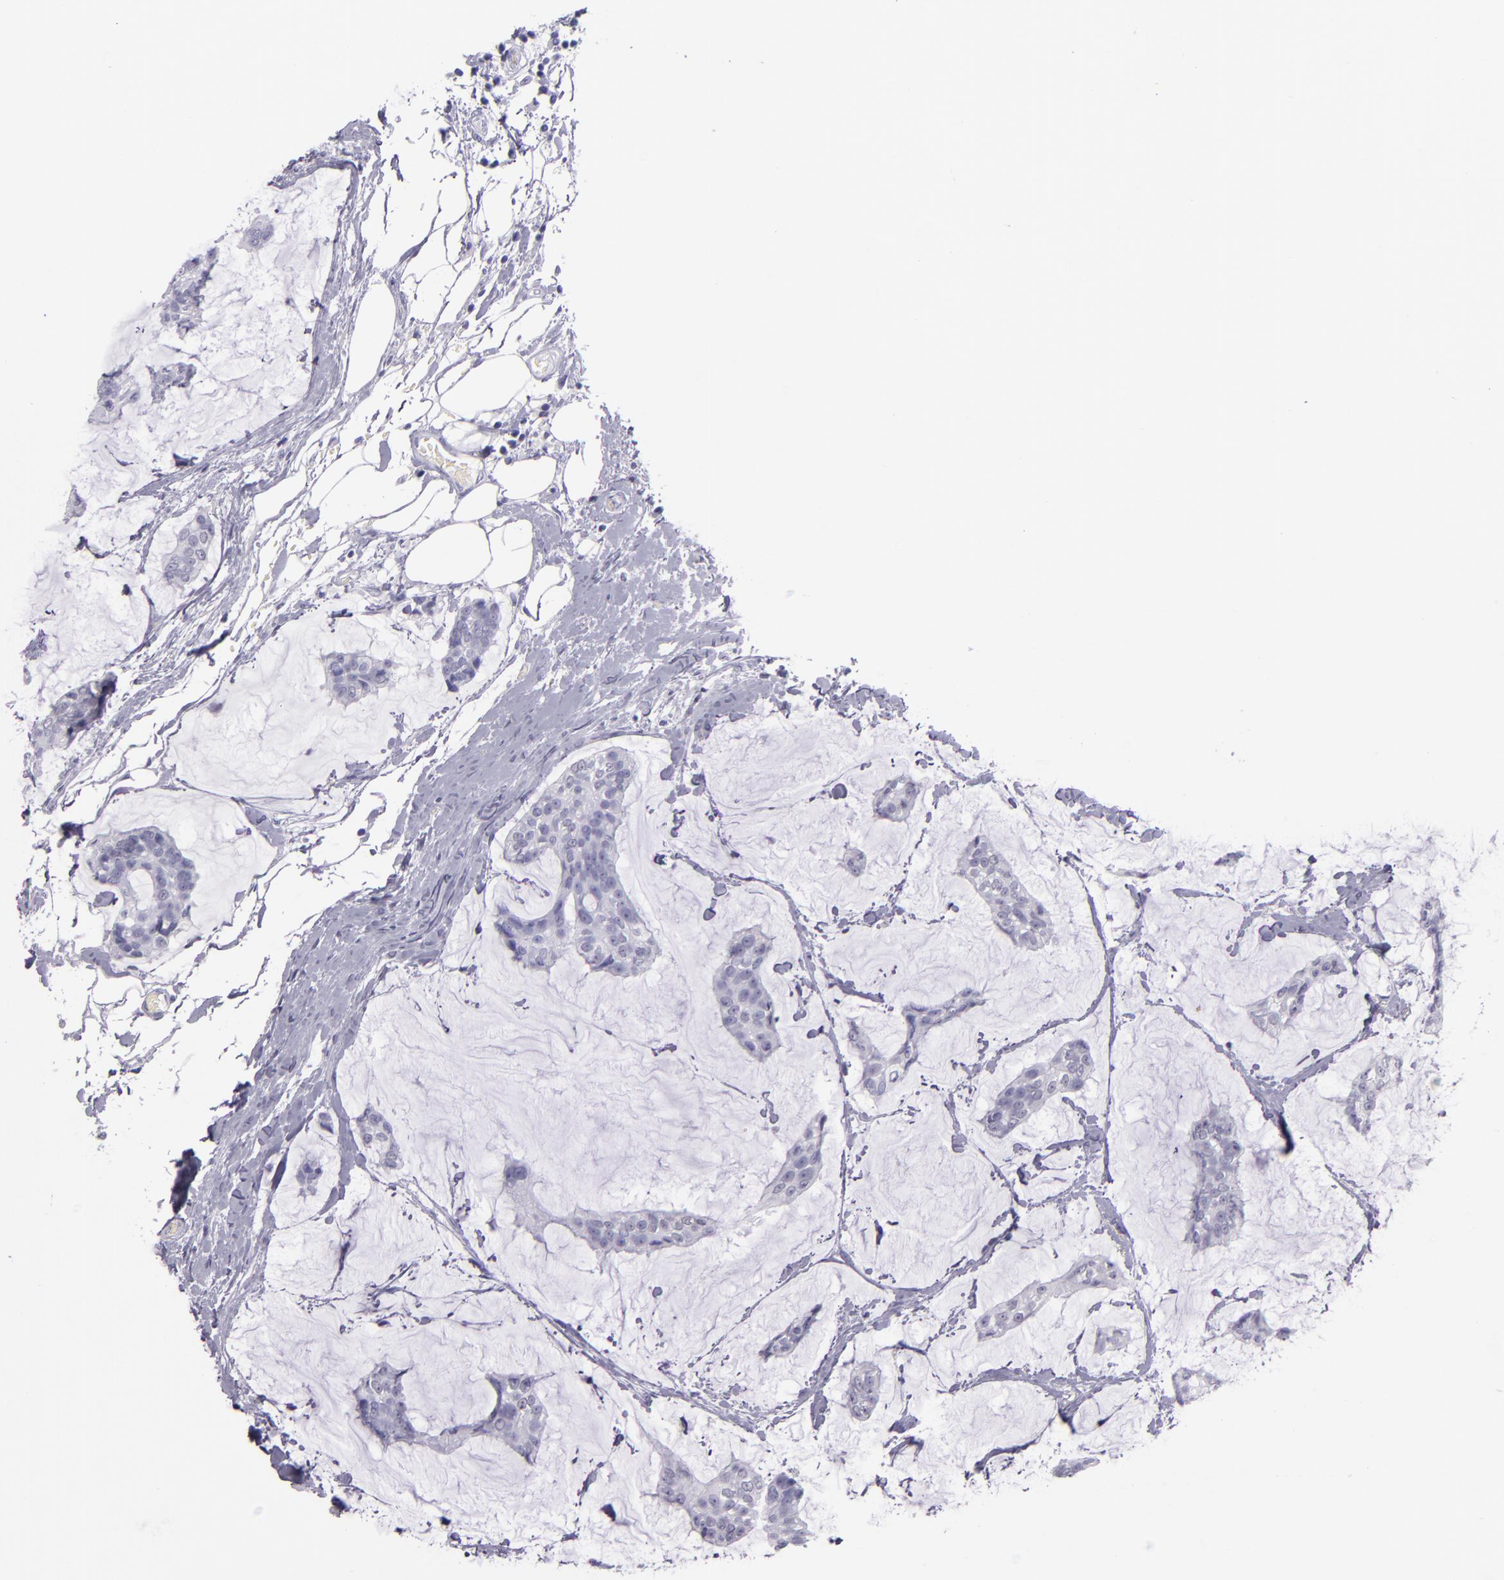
{"staining": {"intensity": "negative", "quantity": "none", "location": "none"}, "tissue": "breast cancer", "cell_type": "Tumor cells", "image_type": "cancer", "snomed": [{"axis": "morphology", "description": "Duct carcinoma"}, {"axis": "topography", "description": "Breast"}], "caption": "IHC histopathology image of neoplastic tissue: intraductal carcinoma (breast) stained with DAB shows no significant protein positivity in tumor cells. The staining is performed using DAB brown chromogen with nuclei counter-stained in using hematoxylin.", "gene": "CR2", "patient": {"sex": "female", "age": 93}}